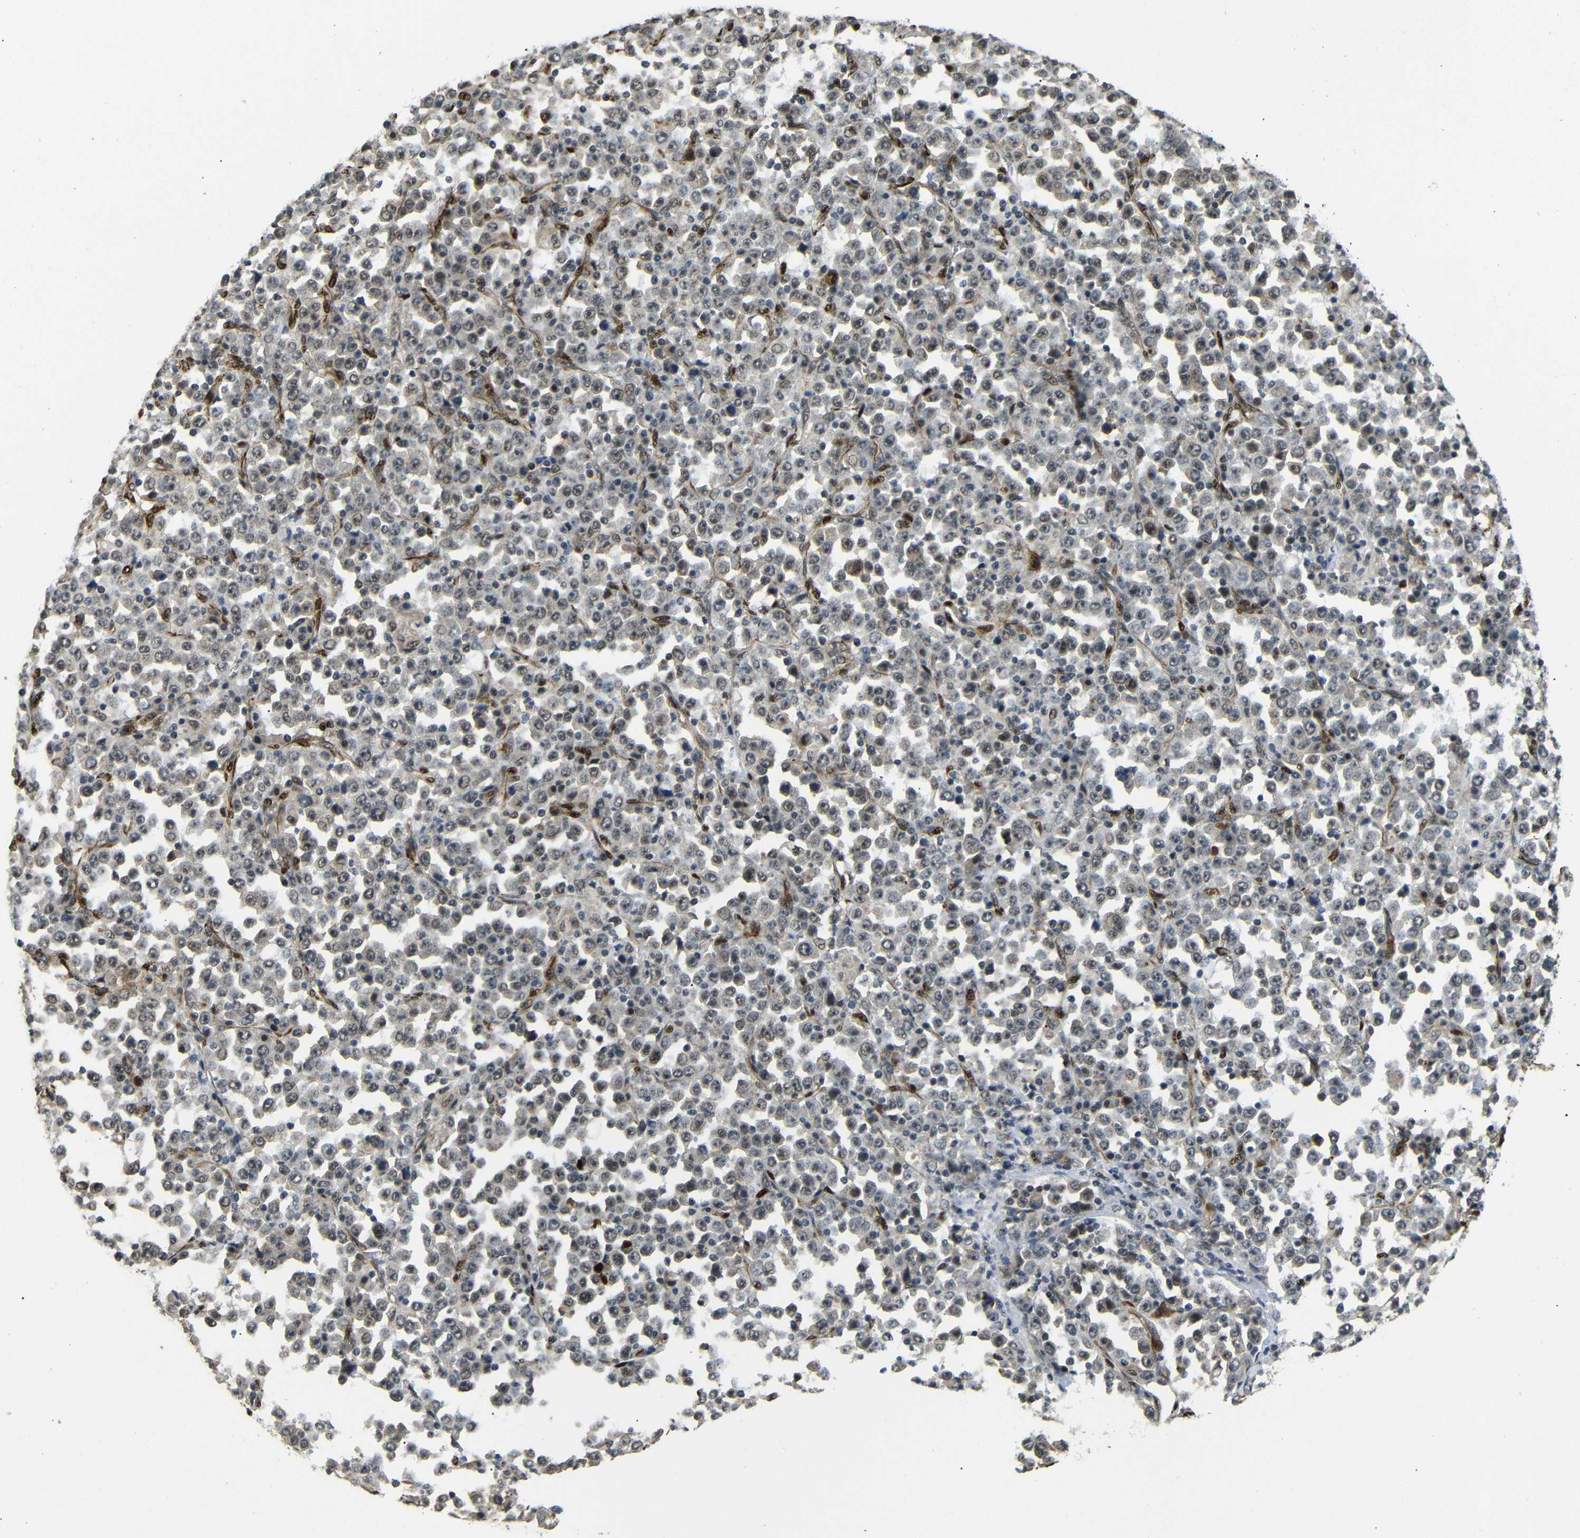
{"staining": {"intensity": "weak", "quantity": ">75%", "location": "cytoplasmic/membranous,nuclear"}, "tissue": "stomach cancer", "cell_type": "Tumor cells", "image_type": "cancer", "snomed": [{"axis": "morphology", "description": "Normal tissue, NOS"}, {"axis": "morphology", "description": "Adenocarcinoma, NOS"}, {"axis": "topography", "description": "Stomach, upper"}, {"axis": "topography", "description": "Stomach"}], "caption": "Human stomach cancer (adenocarcinoma) stained with a brown dye demonstrates weak cytoplasmic/membranous and nuclear positive positivity in approximately >75% of tumor cells.", "gene": "TBX2", "patient": {"sex": "male", "age": 59}}